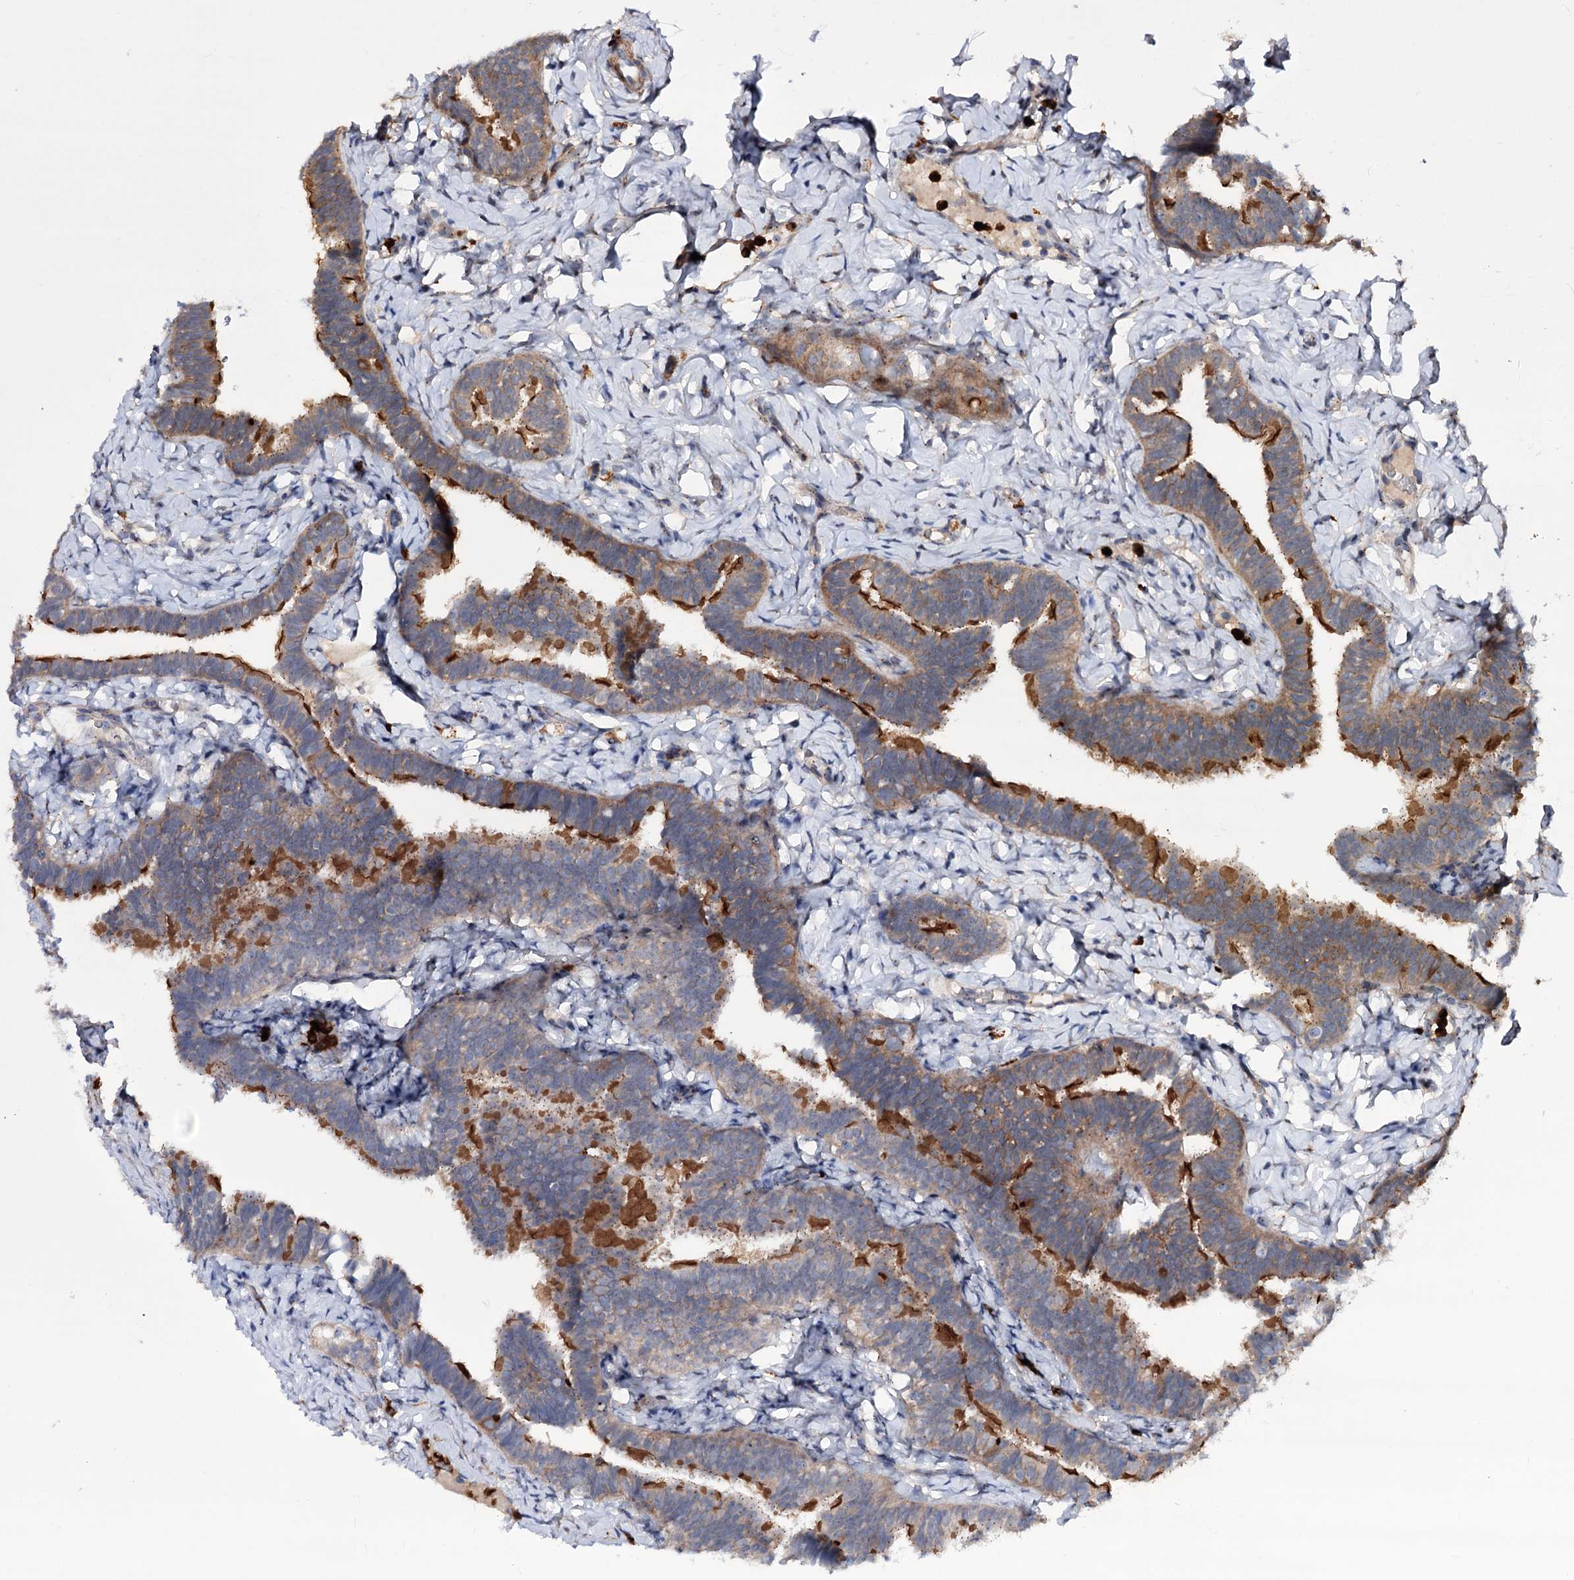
{"staining": {"intensity": "strong", "quantity": "25%-75%", "location": "cytoplasmic/membranous"}, "tissue": "fallopian tube", "cell_type": "Glandular cells", "image_type": "normal", "snomed": [{"axis": "morphology", "description": "Normal tissue, NOS"}, {"axis": "topography", "description": "Fallopian tube"}], "caption": "Strong cytoplasmic/membranous positivity is appreciated in about 25%-75% of glandular cells in unremarkable fallopian tube.", "gene": "MINDY3", "patient": {"sex": "female", "age": 65}}